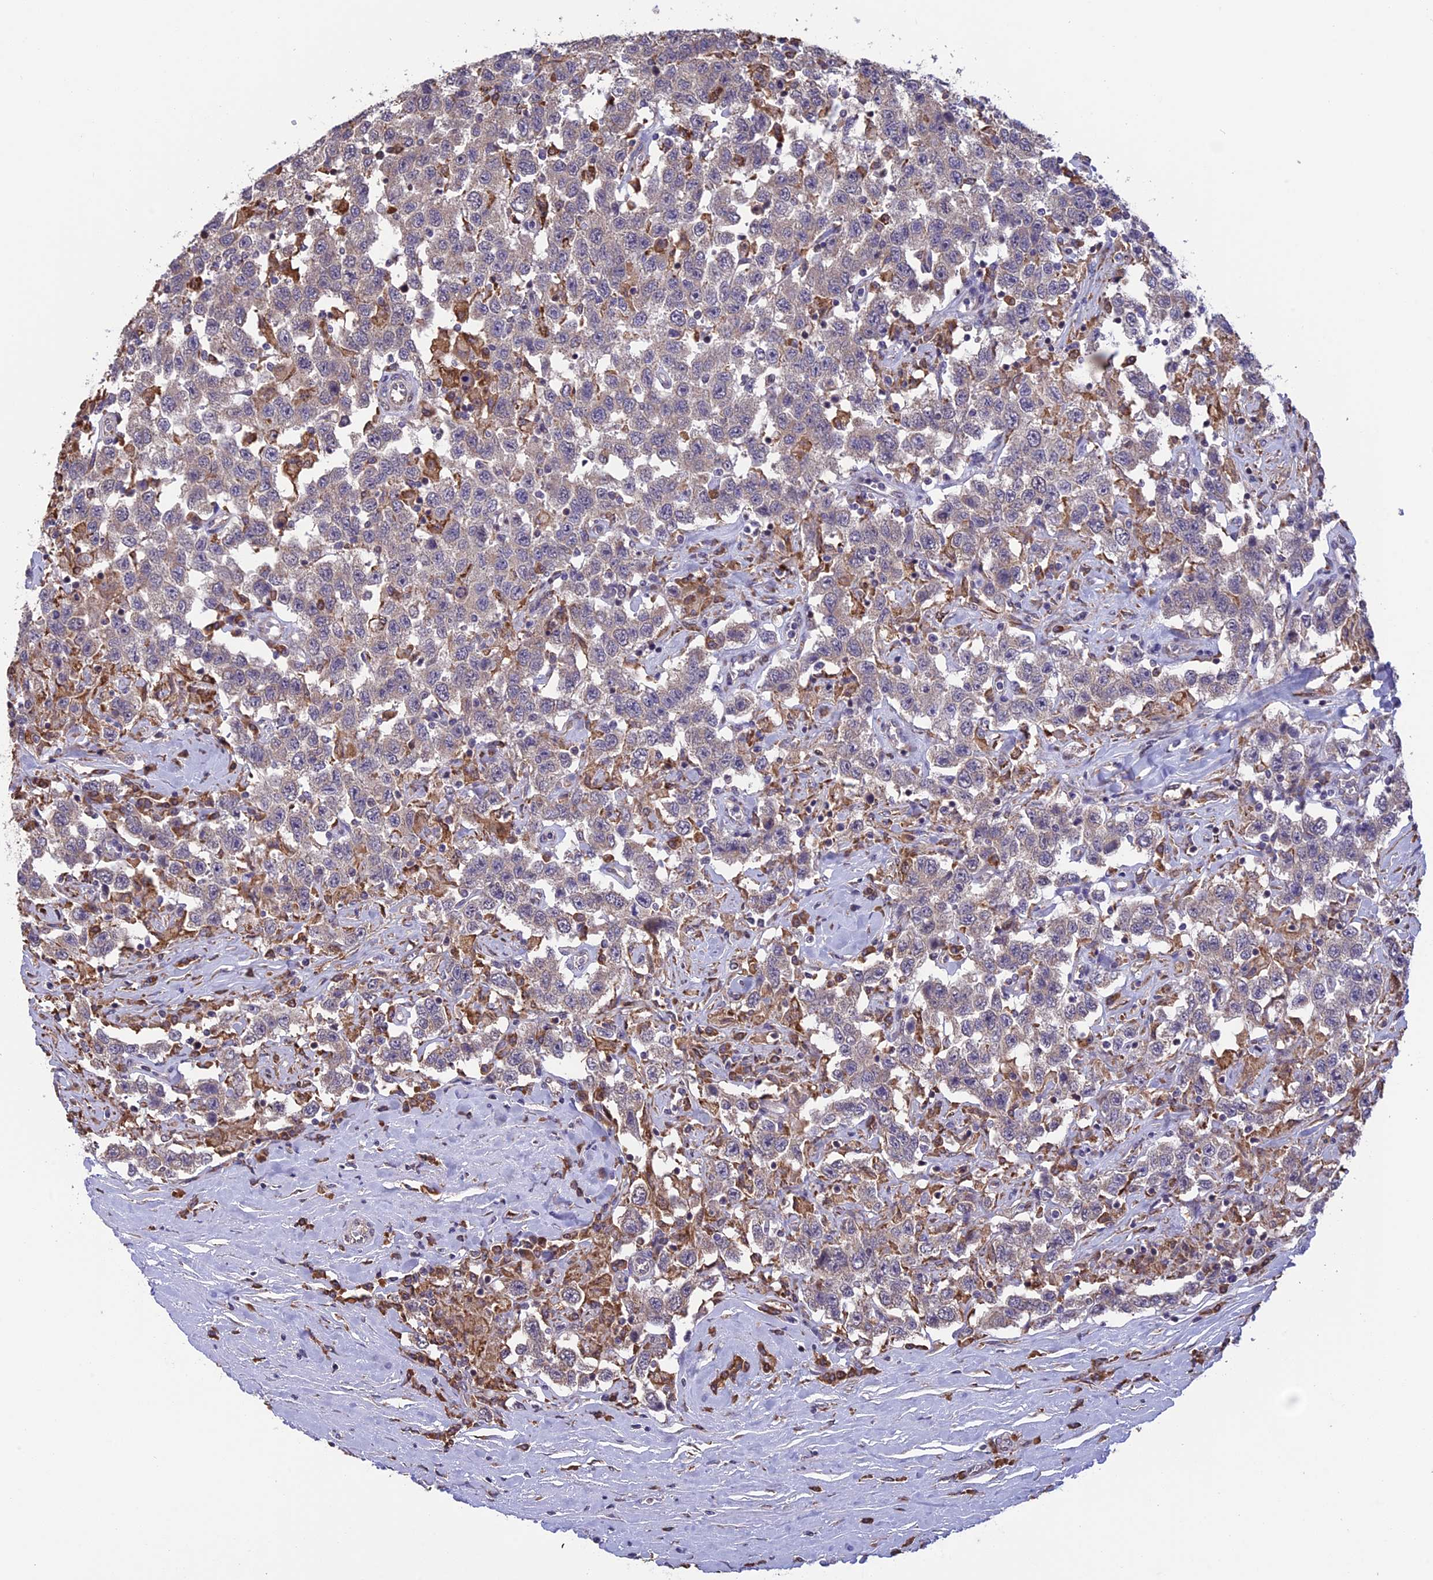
{"staining": {"intensity": "weak", "quantity": "<25%", "location": "cytoplasmic/membranous"}, "tissue": "testis cancer", "cell_type": "Tumor cells", "image_type": "cancer", "snomed": [{"axis": "morphology", "description": "Seminoma, NOS"}, {"axis": "topography", "description": "Testis"}], "caption": "IHC of testis cancer shows no staining in tumor cells.", "gene": "DMRTA2", "patient": {"sex": "male", "age": 41}}